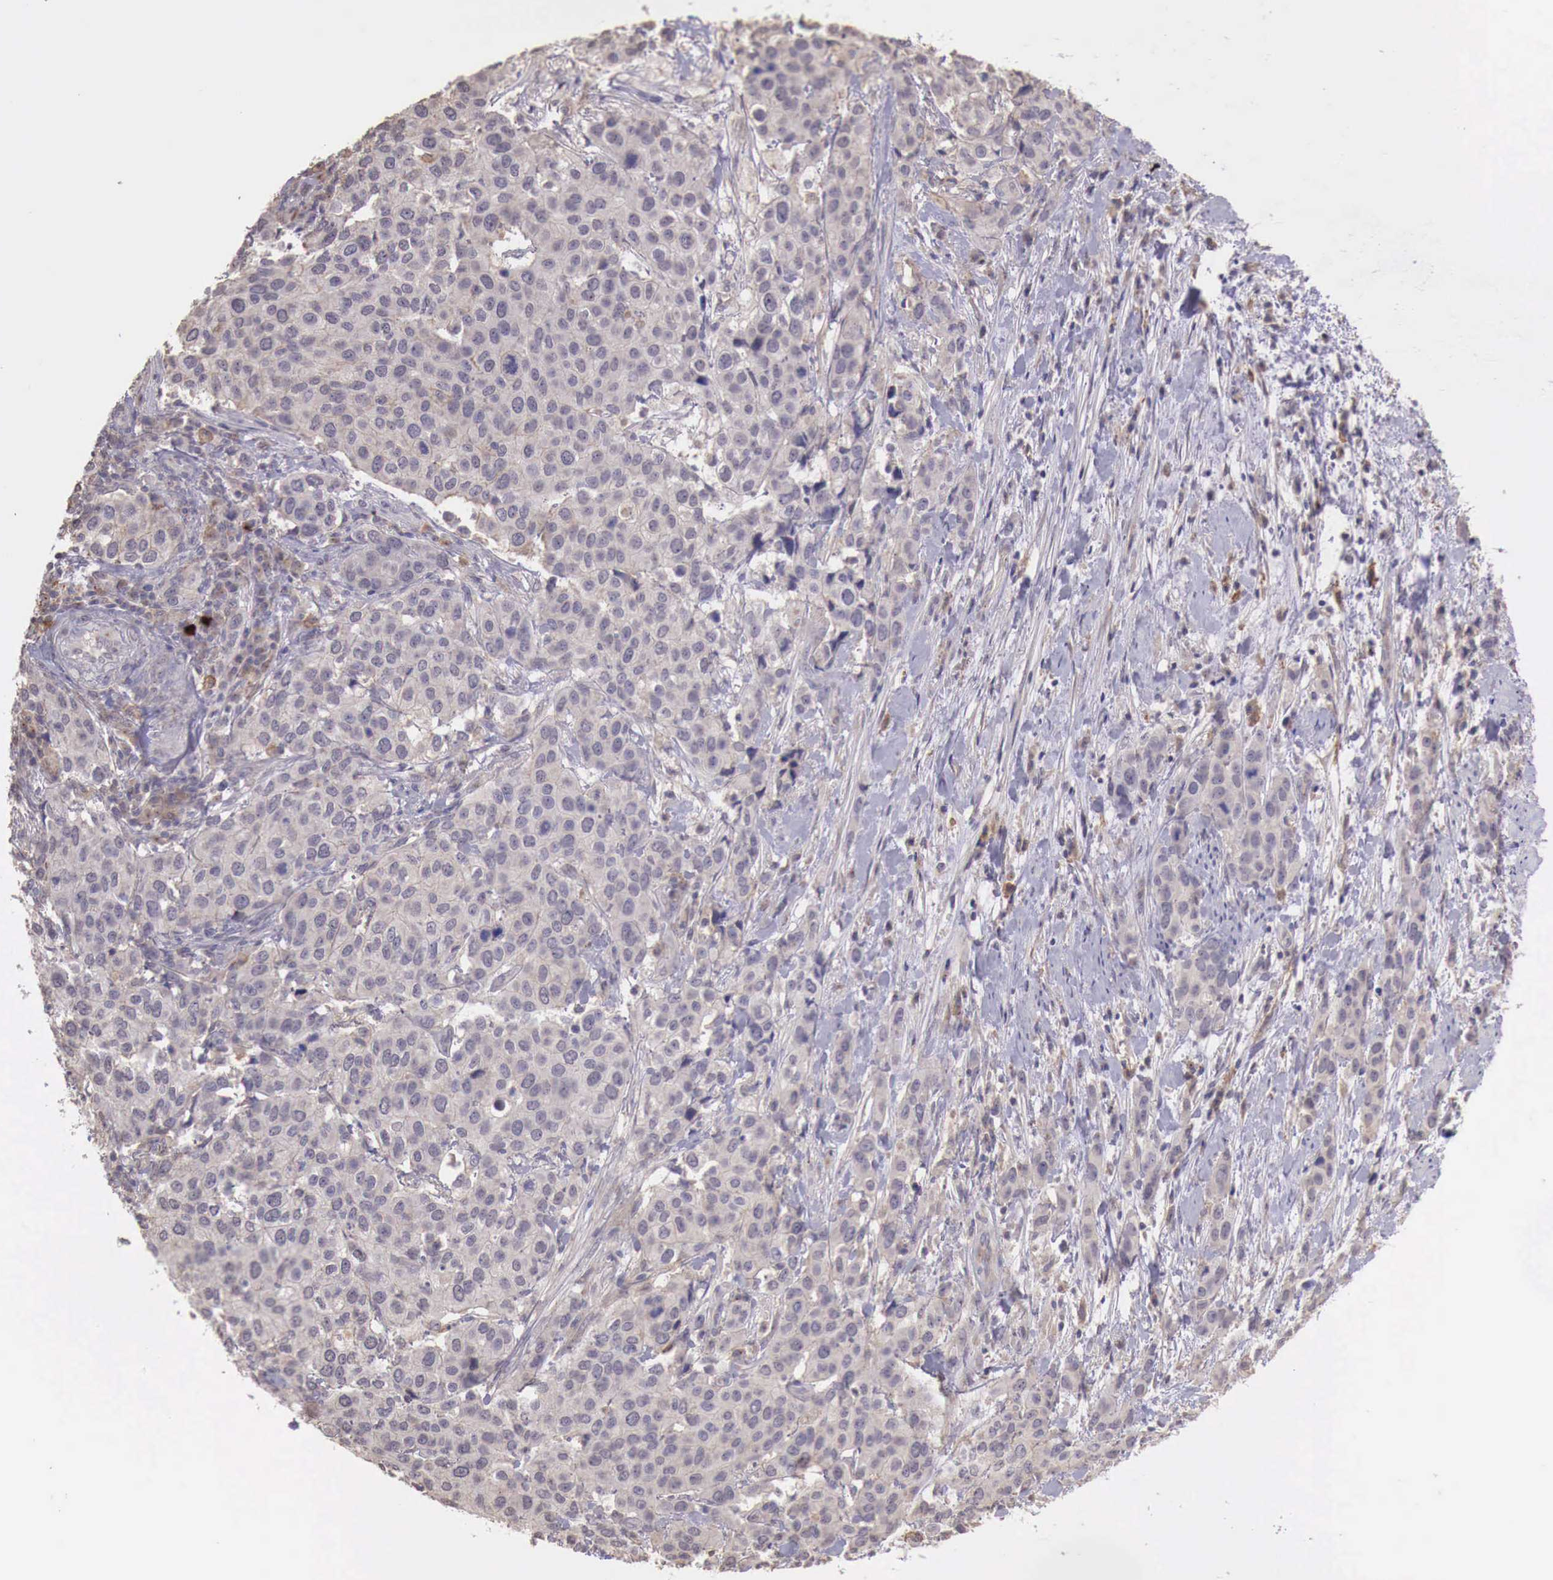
{"staining": {"intensity": "weak", "quantity": "25%-75%", "location": "cytoplasmic/membranous"}, "tissue": "cervical cancer", "cell_type": "Tumor cells", "image_type": "cancer", "snomed": [{"axis": "morphology", "description": "Squamous cell carcinoma, NOS"}, {"axis": "topography", "description": "Cervix"}], "caption": "Immunohistochemistry (IHC) staining of cervical cancer (squamous cell carcinoma), which reveals low levels of weak cytoplasmic/membranous positivity in about 25%-75% of tumor cells indicating weak cytoplasmic/membranous protein expression. The staining was performed using DAB (3,3'-diaminobenzidine) (brown) for protein detection and nuclei were counterstained in hematoxylin (blue).", "gene": "CHRDL1", "patient": {"sex": "female", "age": 54}}